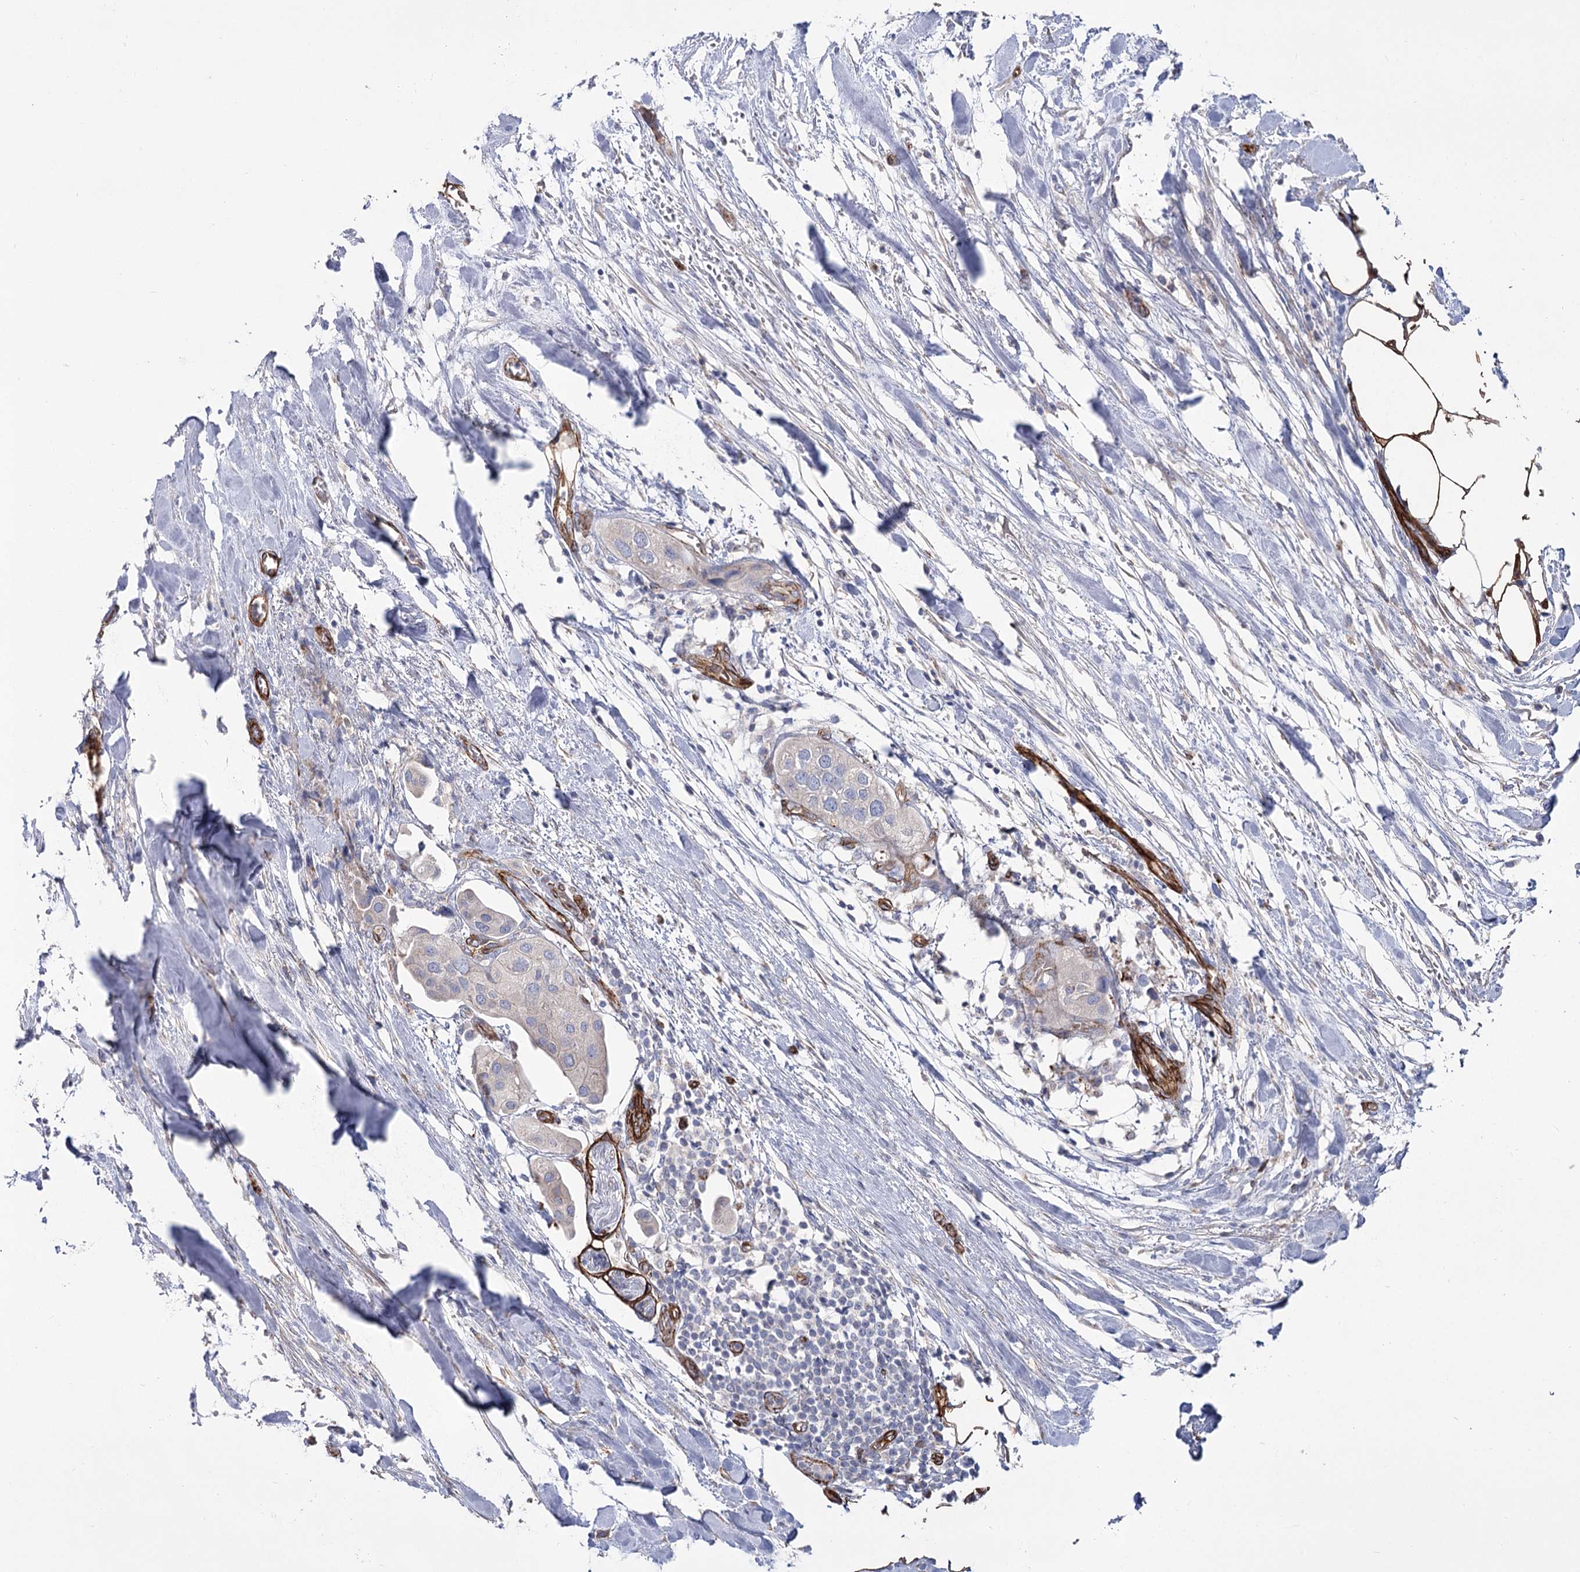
{"staining": {"intensity": "negative", "quantity": "none", "location": "none"}, "tissue": "urothelial cancer", "cell_type": "Tumor cells", "image_type": "cancer", "snomed": [{"axis": "morphology", "description": "Urothelial carcinoma, High grade"}, {"axis": "topography", "description": "Urinary bladder"}], "caption": "Urothelial carcinoma (high-grade) was stained to show a protein in brown. There is no significant positivity in tumor cells.", "gene": "TMEM164", "patient": {"sex": "male", "age": 64}}